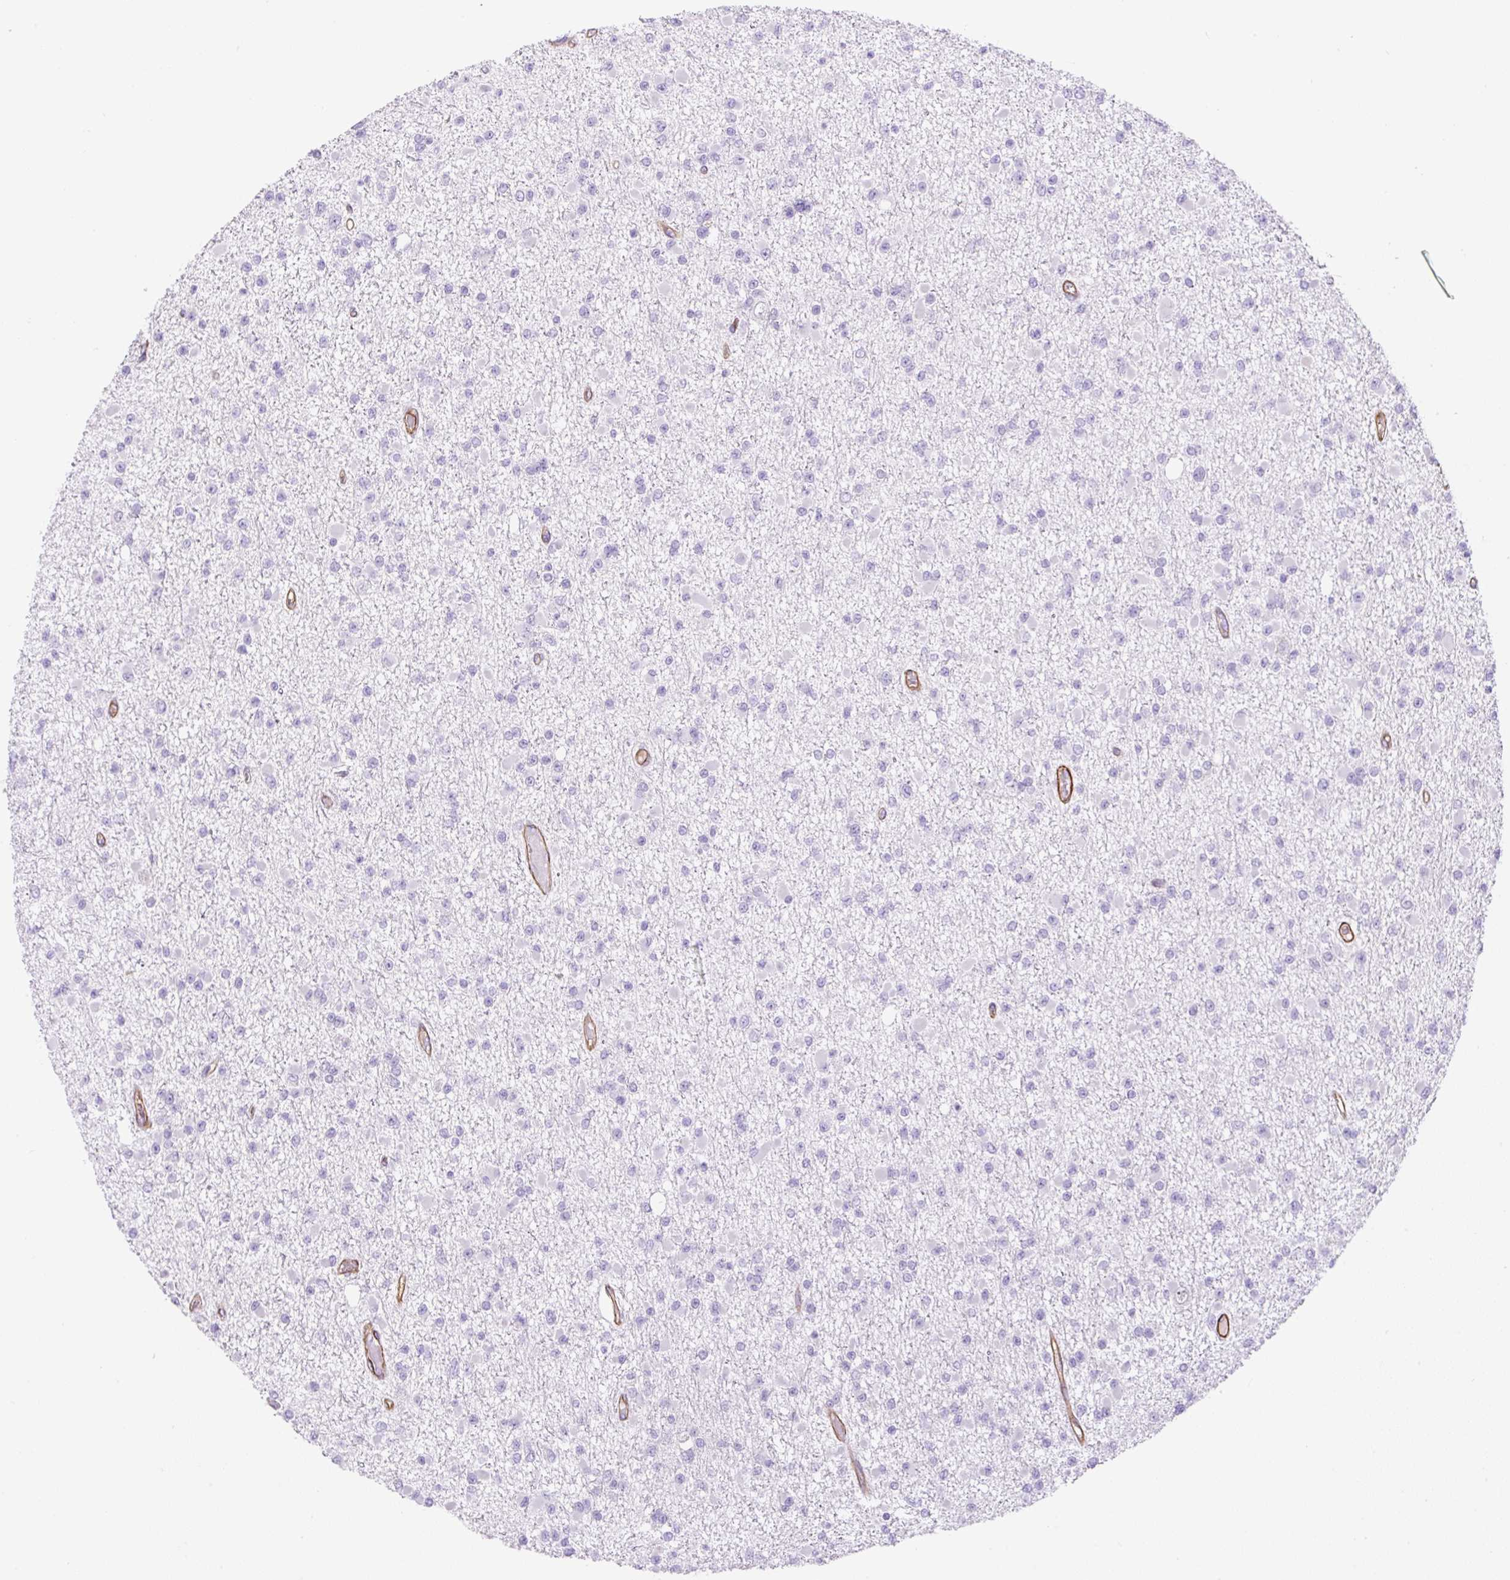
{"staining": {"intensity": "negative", "quantity": "none", "location": "none"}, "tissue": "glioma", "cell_type": "Tumor cells", "image_type": "cancer", "snomed": [{"axis": "morphology", "description": "Glioma, malignant, Low grade"}, {"axis": "topography", "description": "Brain"}], "caption": "DAB (3,3'-diaminobenzidine) immunohistochemical staining of human malignant low-grade glioma exhibits no significant expression in tumor cells.", "gene": "B3GALT5", "patient": {"sex": "female", "age": 22}}